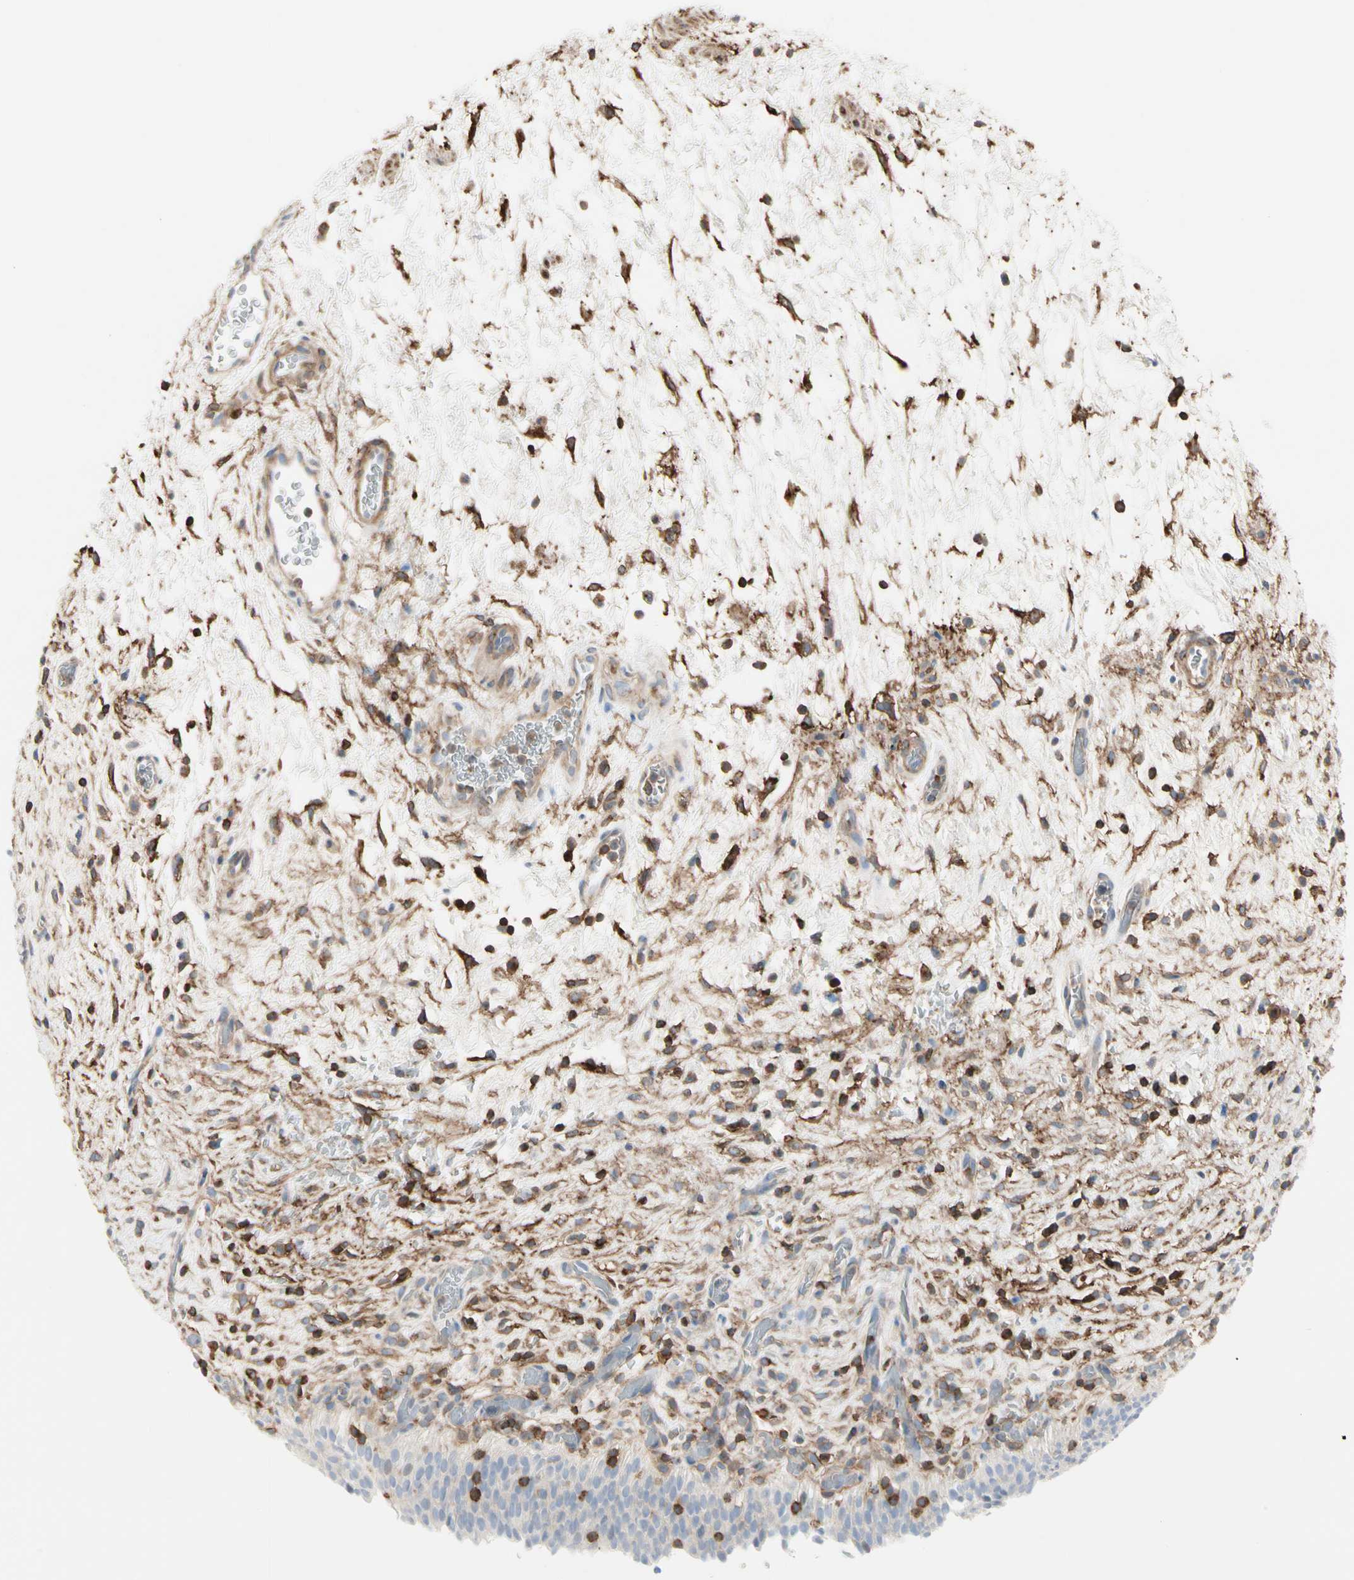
{"staining": {"intensity": "negative", "quantity": "none", "location": "none"}, "tissue": "urinary bladder", "cell_type": "Urothelial cells", "image_type": "normal", "snomed": [{"axis": "morphology", "description": "Normal tissue, NOS"}, {"axis": "topography", "description": "Urinary bladder"}], "caption": "Protein analysis of benign urinary bladder reveals no significant positivity in urothelial cells. Nuclei are stained in blue.", "gene": "CLEC2B", "patient": {"sex": "male", "age": 51}}